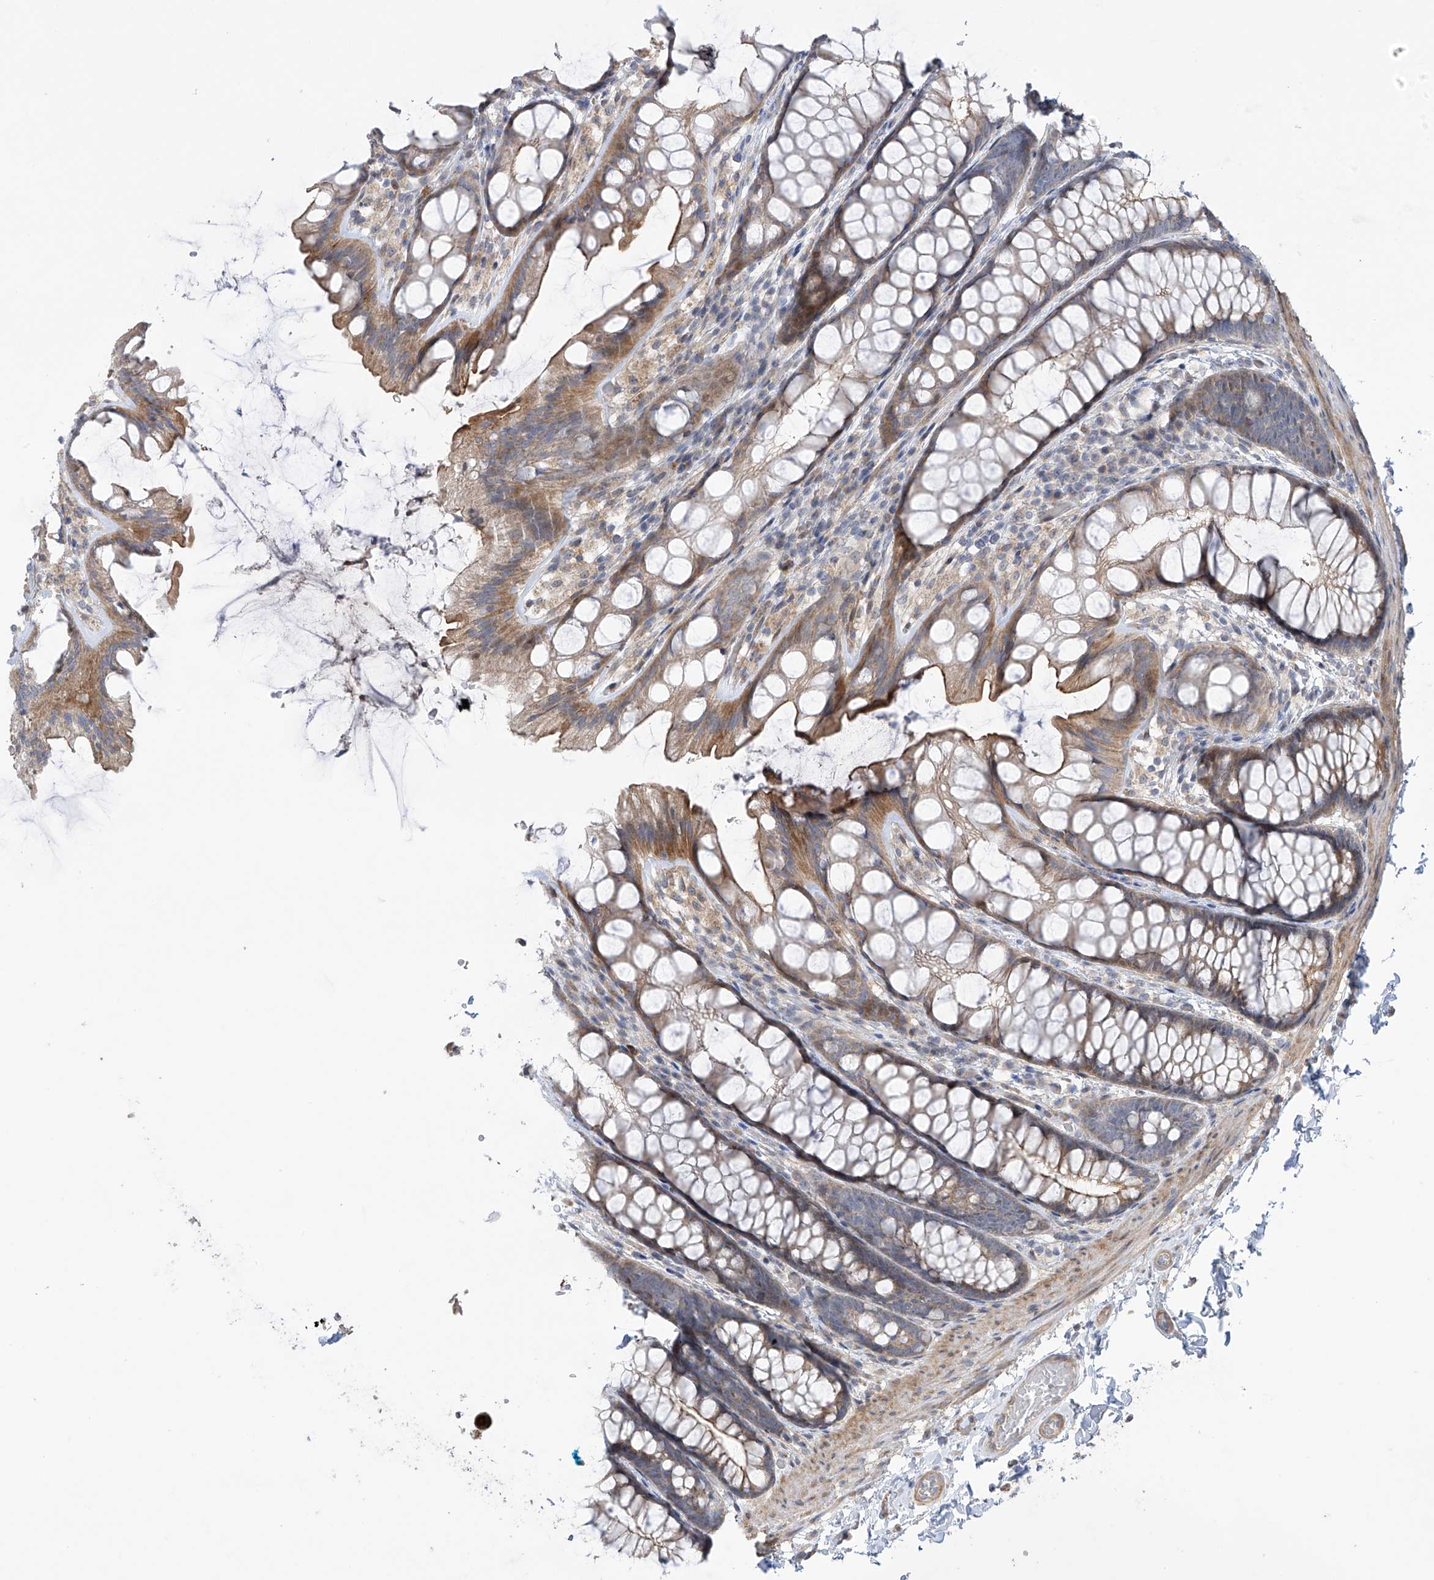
{"staining": {"intensity": "weak", "quantity": ">75%", "location": "cytoplasmic/membranous"}, "tissue": "colon", "cell_type": "Endothelial cells", "image_type": "normal", "snomed": [{"axis": "morphology", "description": "Normal tissue, NOS"}, {"axis": "topography", "description": "Colon"}], "caption": "Protein expression analysis of normal colon exhibits weak cytoplasmic/membranous positivity in approximately >75% of endothelial cells.", "gene": "ZNF641", "patient": {"sex": "male", "age": 47}}